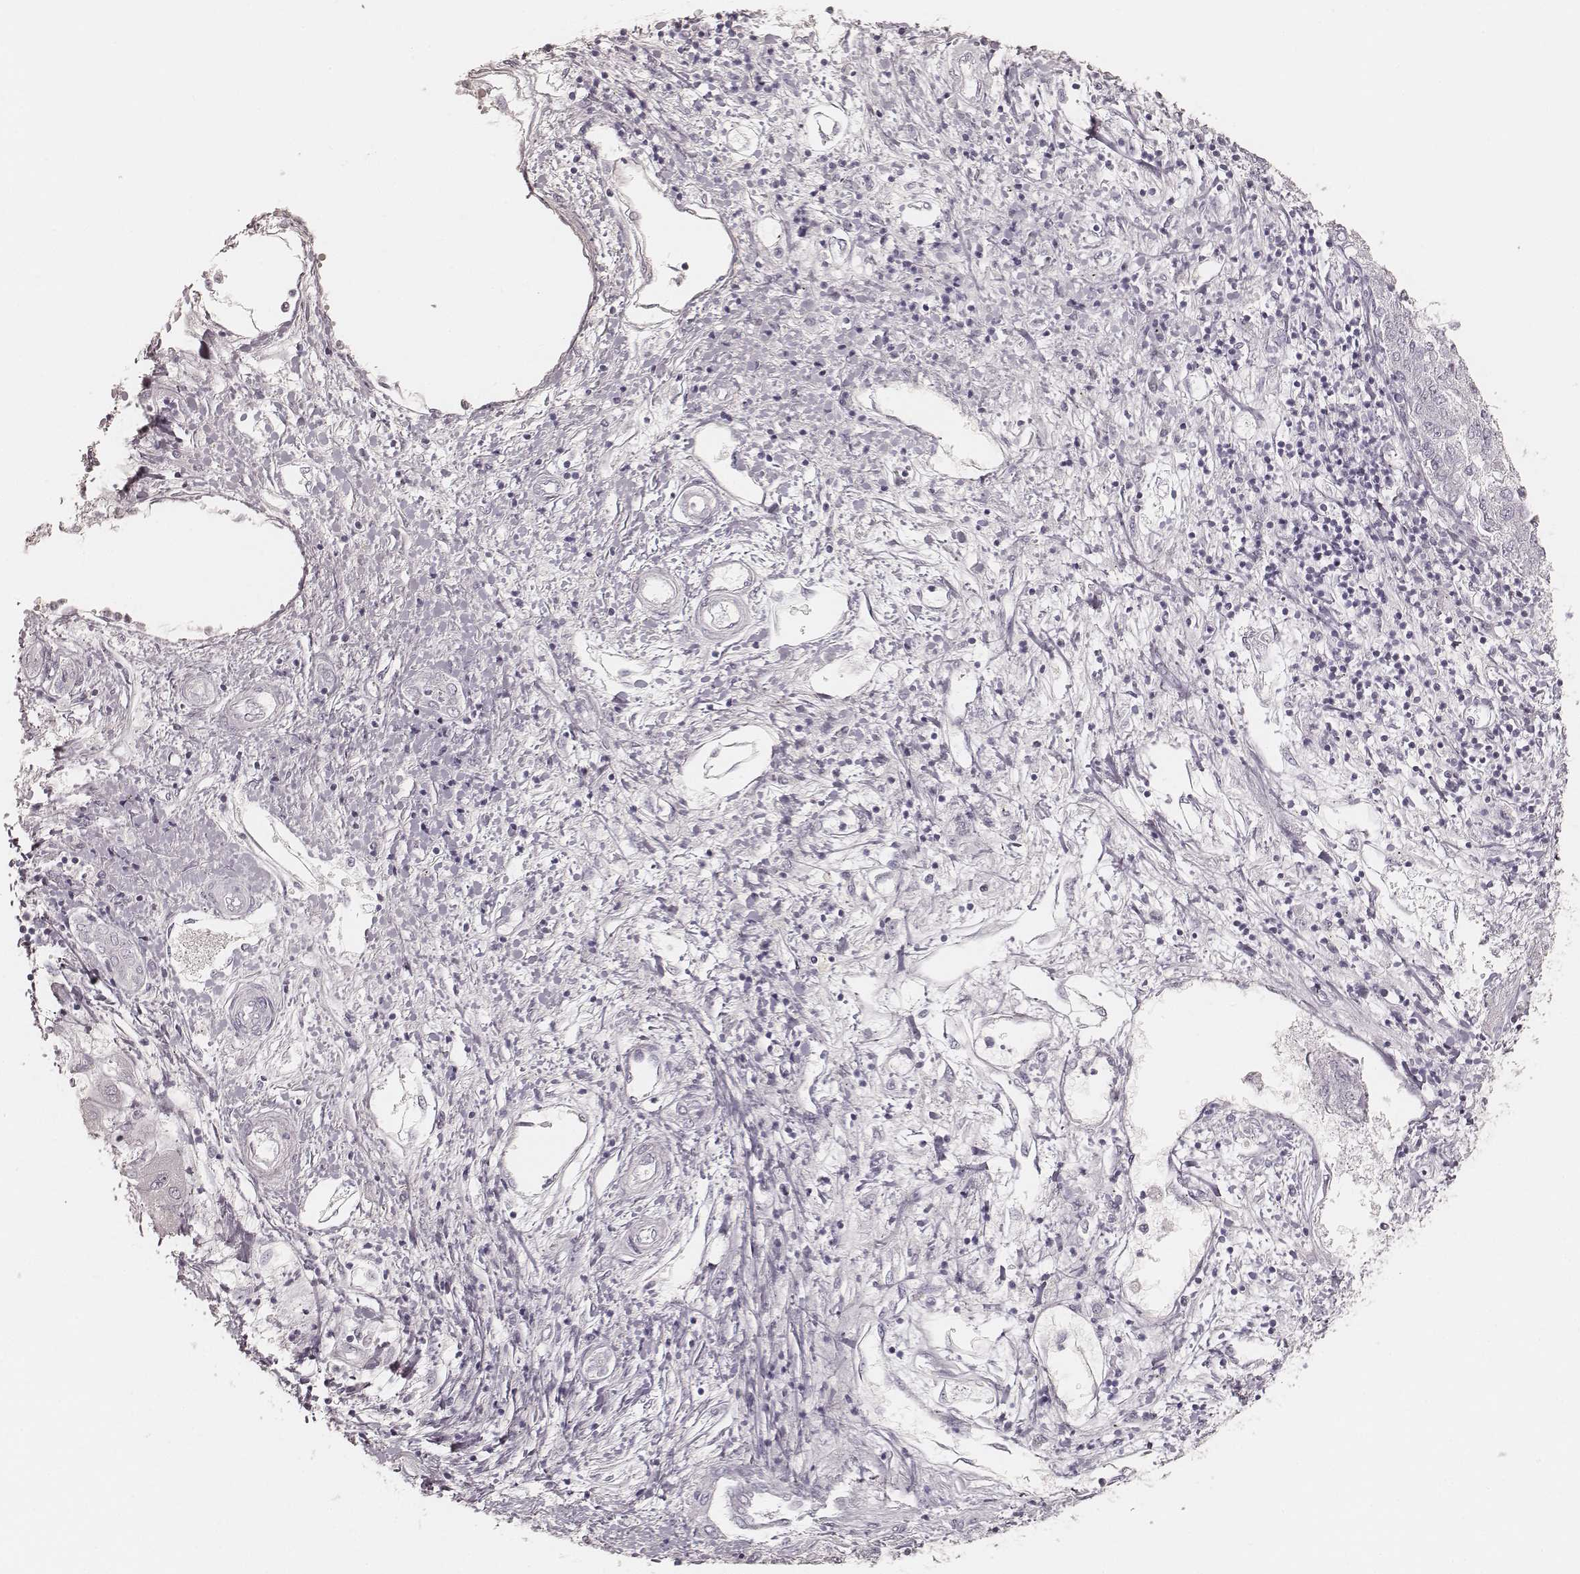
{"staining": {"intensity": "negative", "quantity": "none", "location": "none"}, "tissue": "liver cancer", "cell_type": "Tumor cells", "image_type": "cancer", "snomed": [{"axis": "morphology", "description": "Carcinoma, Hepatocellular, NOS"}, {"axis": "topography", "description": "Liver"}], "caption": "Immunohistochemical staining of hepatocellular carcinoma (liver) demonstrates no significant positivity in tumor cells.", "gene": "KRT26", "patient": {"sex": "male", "age": 56}}